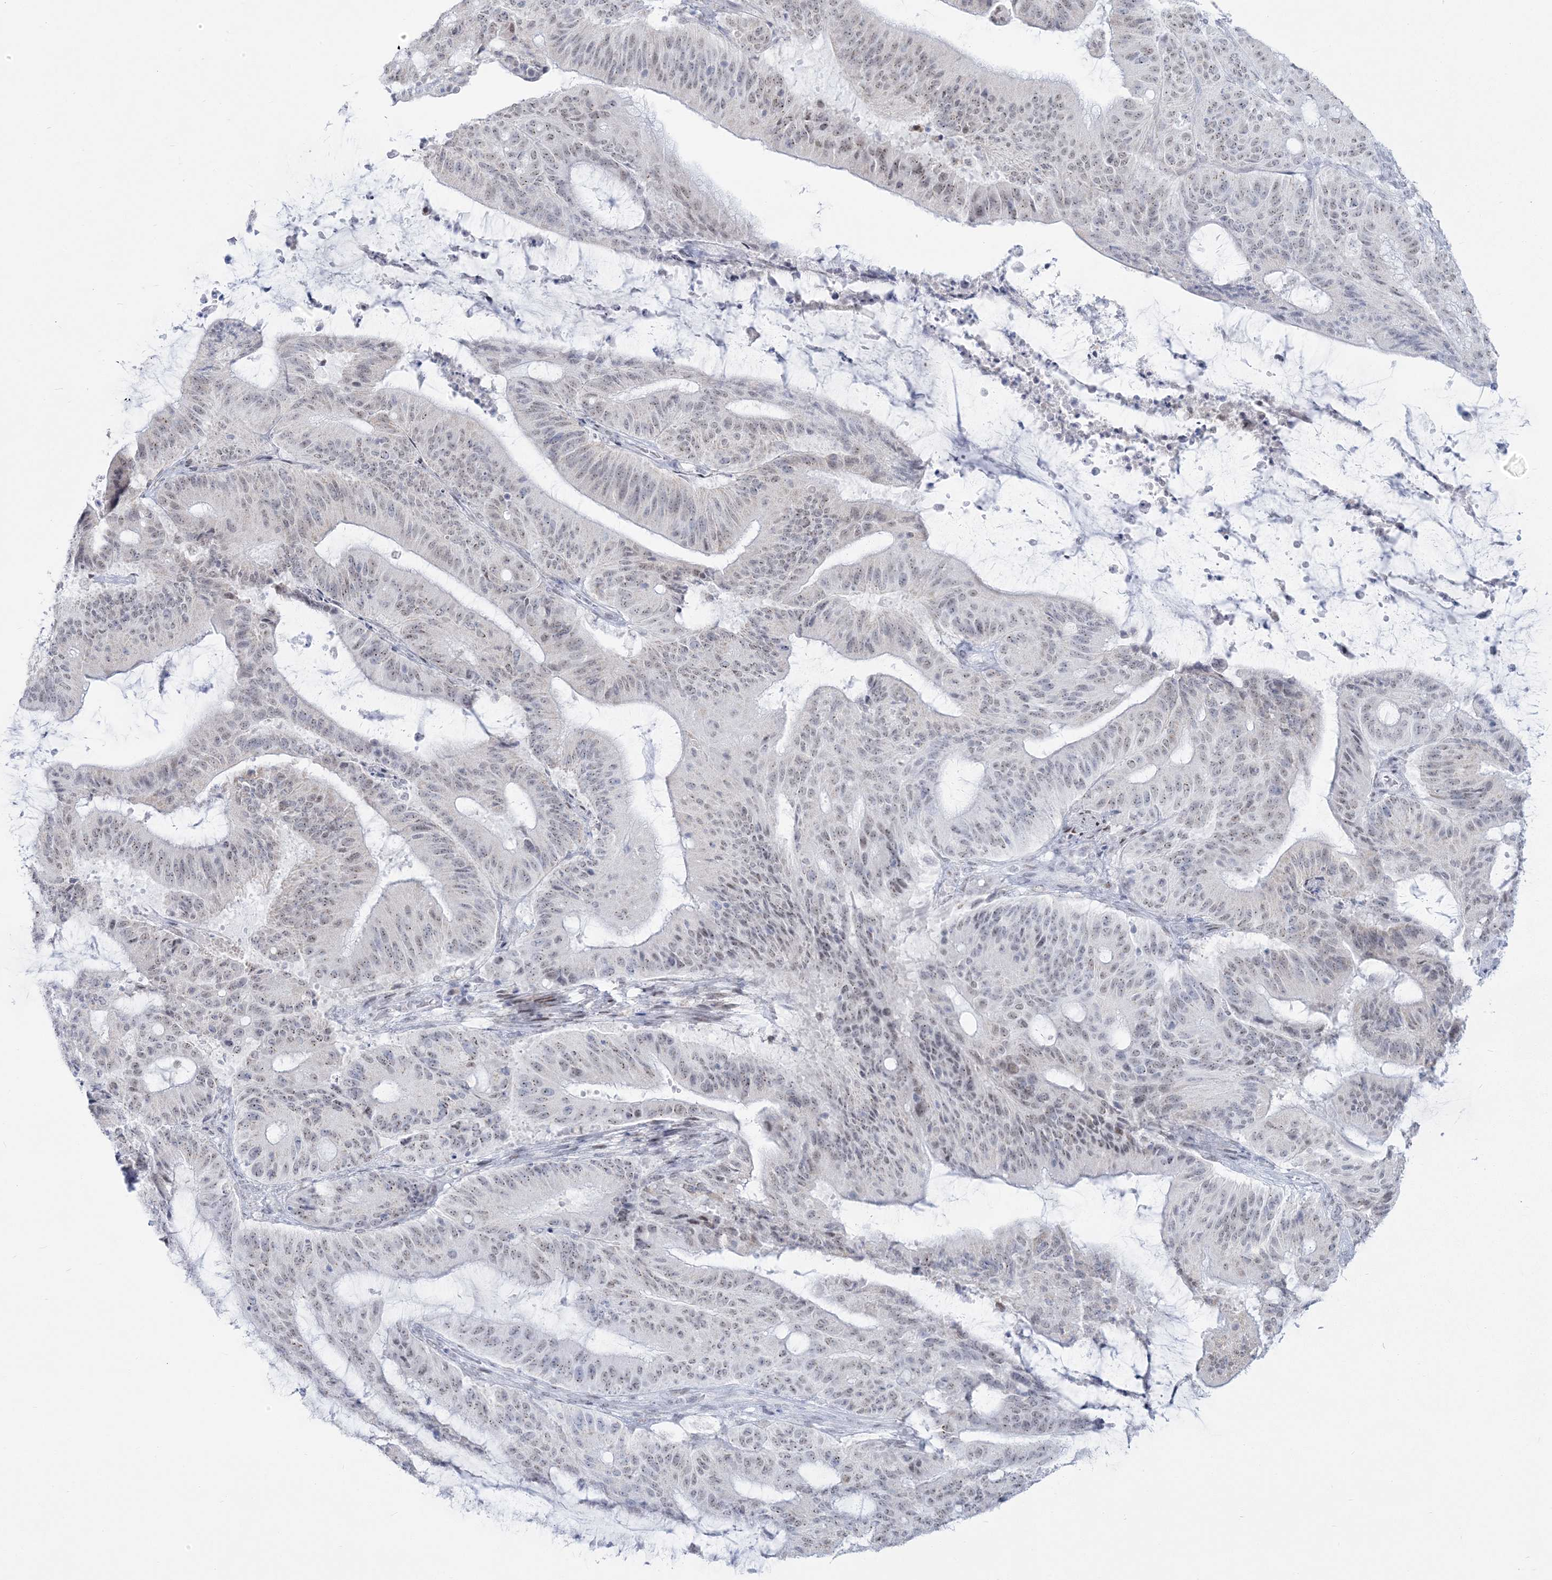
{"staining": {"intensity": "weak", "quantity": "25%-75%", "location": "nuclear"}, "tissue": "liver cancer", "cell_type": "Tumor cells", "image_type": "cancer", "snomed": [{"axis": "morphology", "description": "Normal tissue, NOS"}, {"axis": "morphology", "description": "Cholangiocarcinoma"}, {"axis": "topography", "description": "Liver"}, {"axis": "topography", "description": "Peripheral nerve tissue"}], "caption": "Cholangiocarcinoma (liver) tissue displays weak nuclear expression in approximately 25%-75% of tumor cells, visualized by immunohistochemistry.", "gene": "ZNF843", "patient": {"sex": "female", "age": 73}}